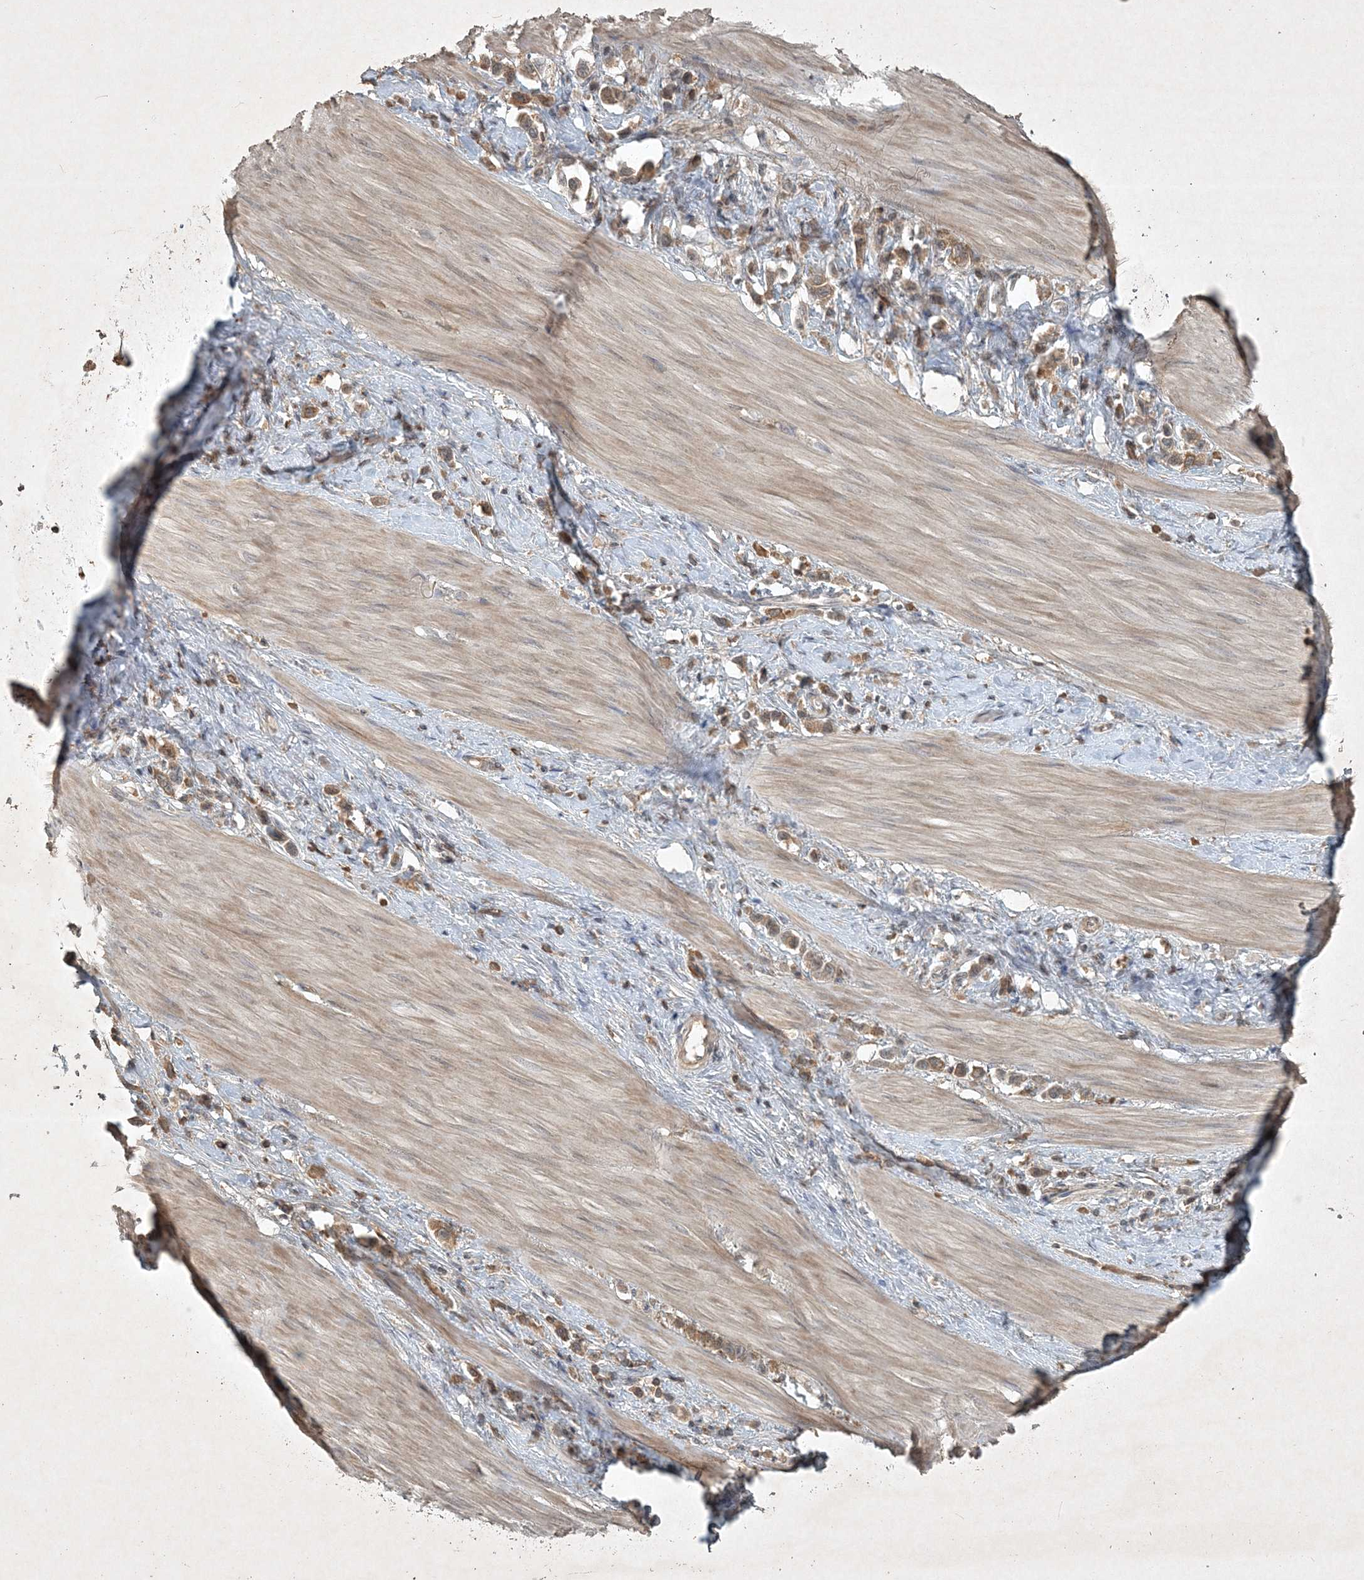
{"staining": {"intensity": "weak", "quantity": ">75%", "location": "cytoplasmic/membranous"}, "tissue": "stomach cancer", "cell_type": "Tumor cells", "image_type": "cancer", "snomed": [{"axis": "morphology", "description": "Adenocarcinoma, NOS"}, {"axis": "topography", "description": "Stomach"}], "caption": "Immunohistochemical staining of human stomach cancer exhibits low levels of weak cytoplasmic/membranous positivity in about >75% of tumor cells.", "gene": "TNFAIP6", "patient": {"sex": "female", "age": 65}}